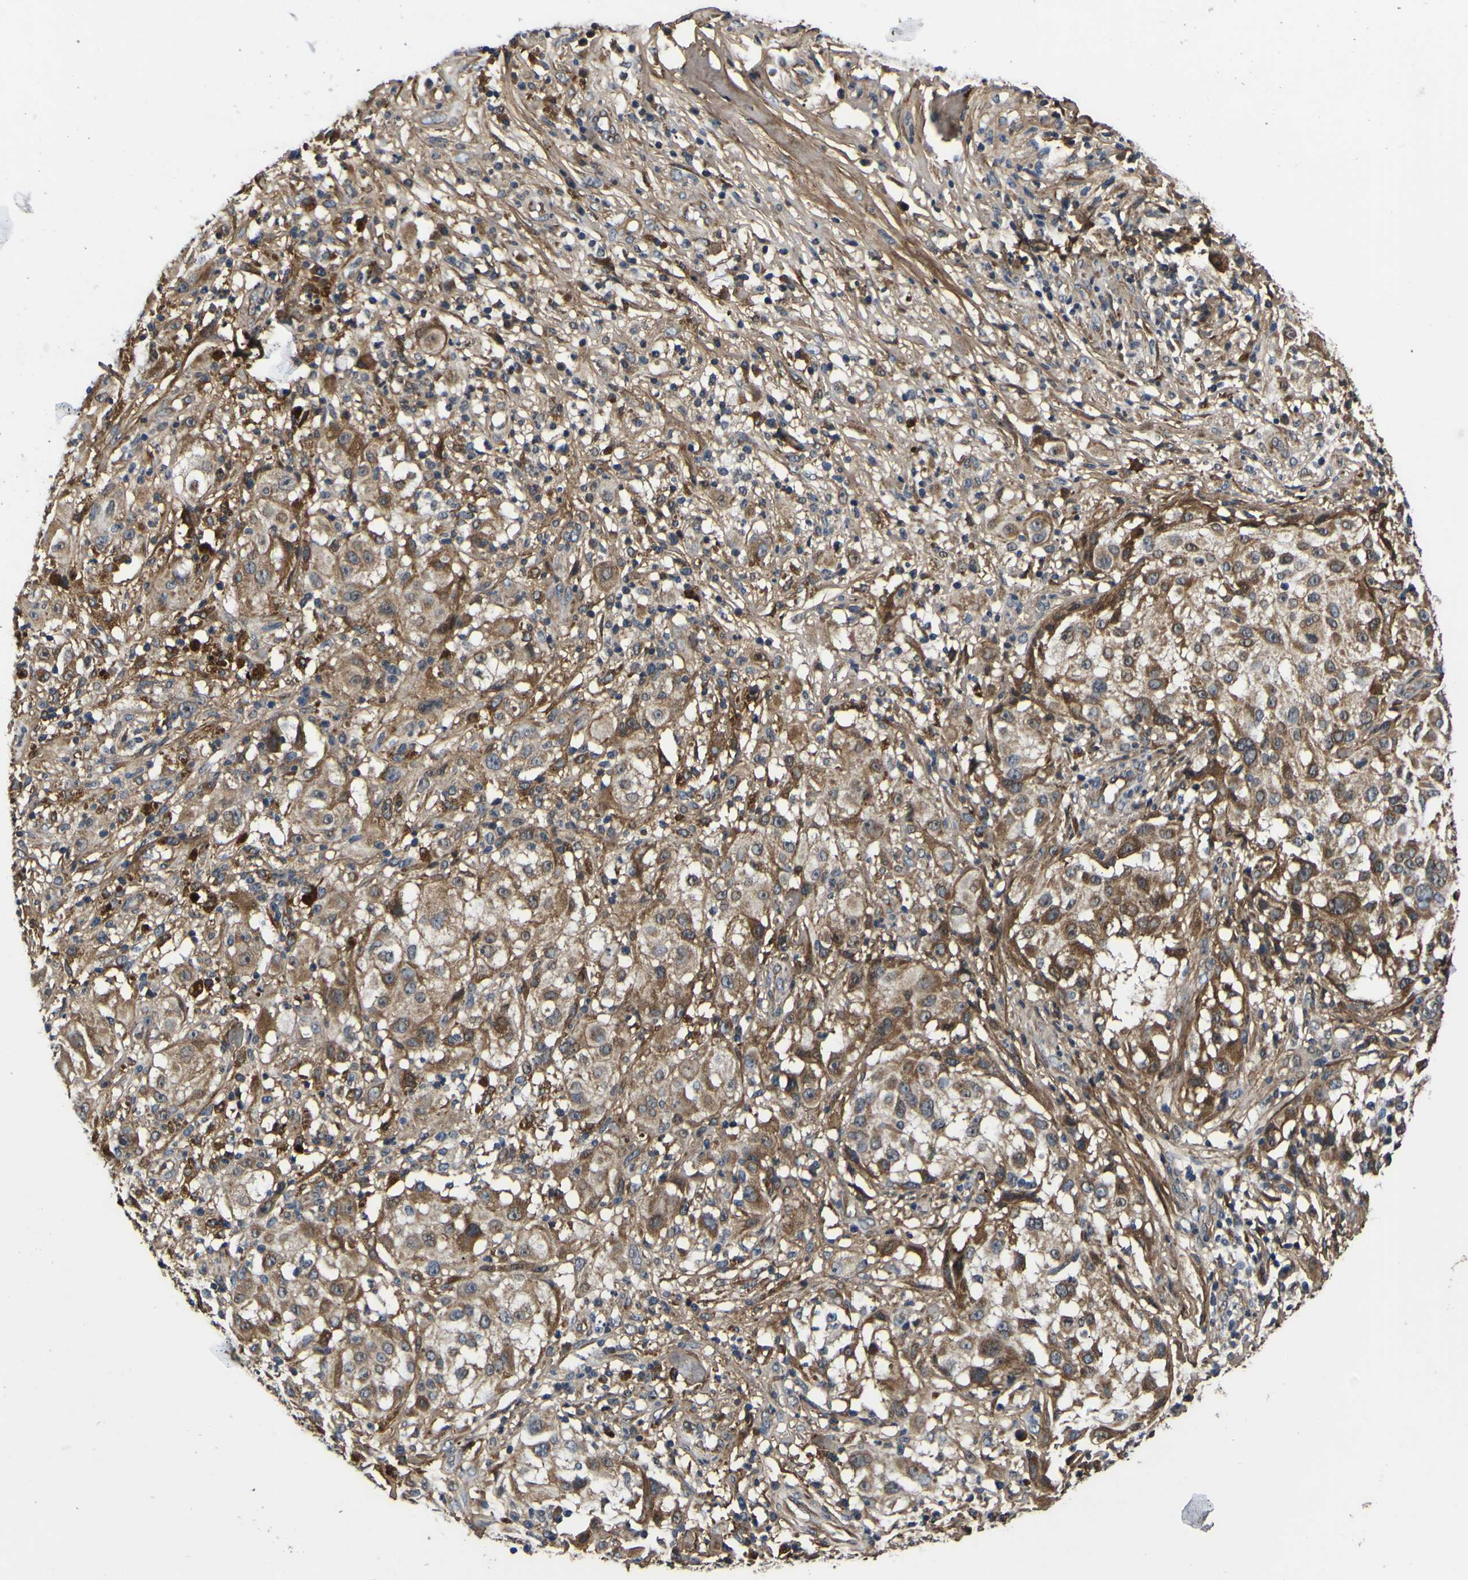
{"staining": {"intensity": "moderate", "quantity": ">75%", "location": "cytoplasmic/membranous"}, "tissue": "melanoma", "cell_type": "Tumor cells", "image_type": "cancer", "snomed": [{"axis": "morphology", "description": "Necrosis, NOS"}, {"axis": "morphology", "description": "Malignant melanoma, NOS"}, {"axis": "topography", "description": "Skin"}], "caption": "Immunohistochemical staining of human malignant melanoma reveals medium levels of moderate cytoplasmic/membranous protein expression in about >75% of tumor cells. (DAB = brown stain, brightfield microscopy at high magnification).", "gene": "POSTN", "patient": {"sex": "female", "age": 87}}